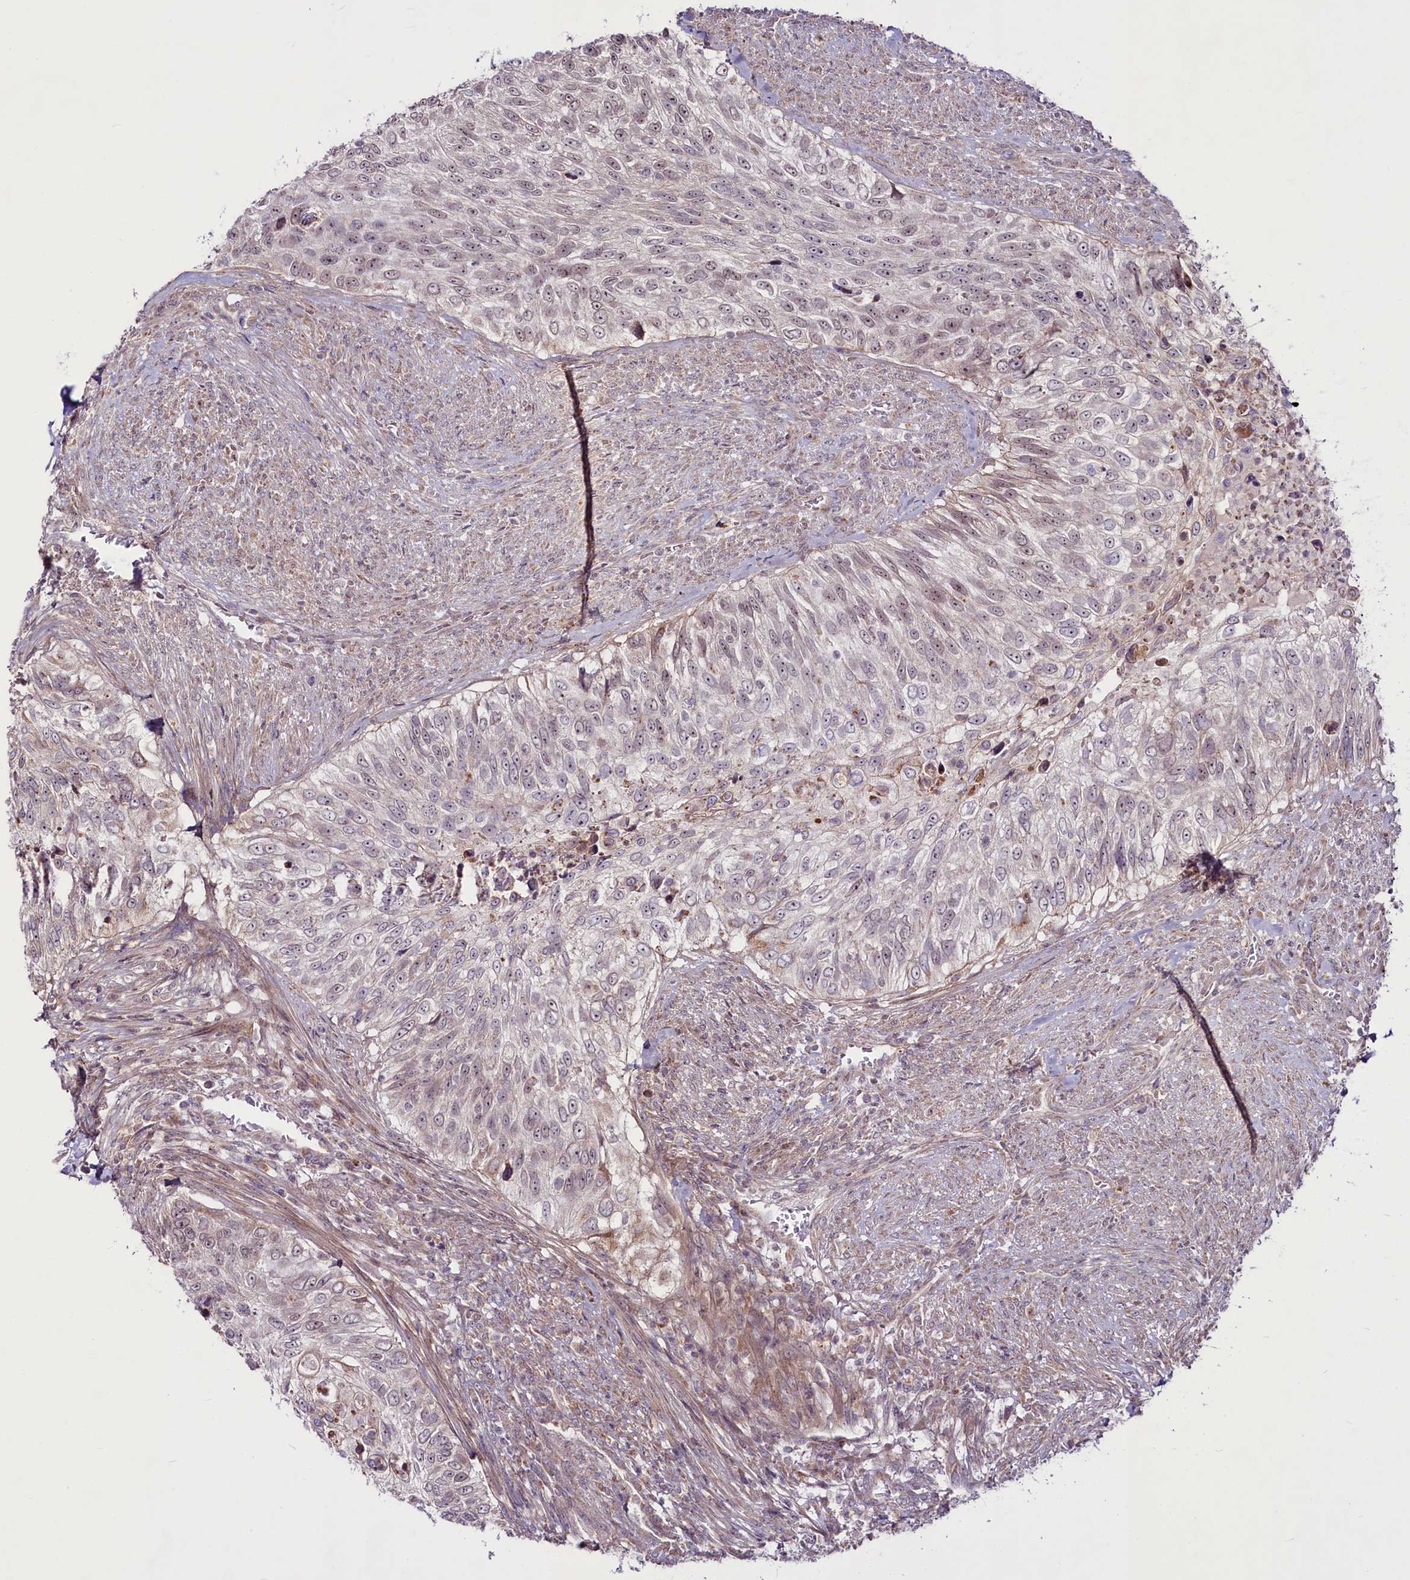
{"staining": {"intensity": "weak", "quantity": "25%-75%", "location": "nuclear"}, "tissue": "urothelial cancer", "cell_type": "Tumor cells", "image_type": "cancer", "snomed": [{"axis": "morphology", "description": "Urothelial carcinoma, High grade"}, {"axis": "topography", "description": "Urinary bladder"}], "caption": "This image exhibits immunohistochemistry (IHC) staining of human urothelial cancer, with low weak nuclear positivity in approximately 25%-75% of tumor cells.", "gene": "RSBN1", "patient": {"sex": "female", "age": 60}}